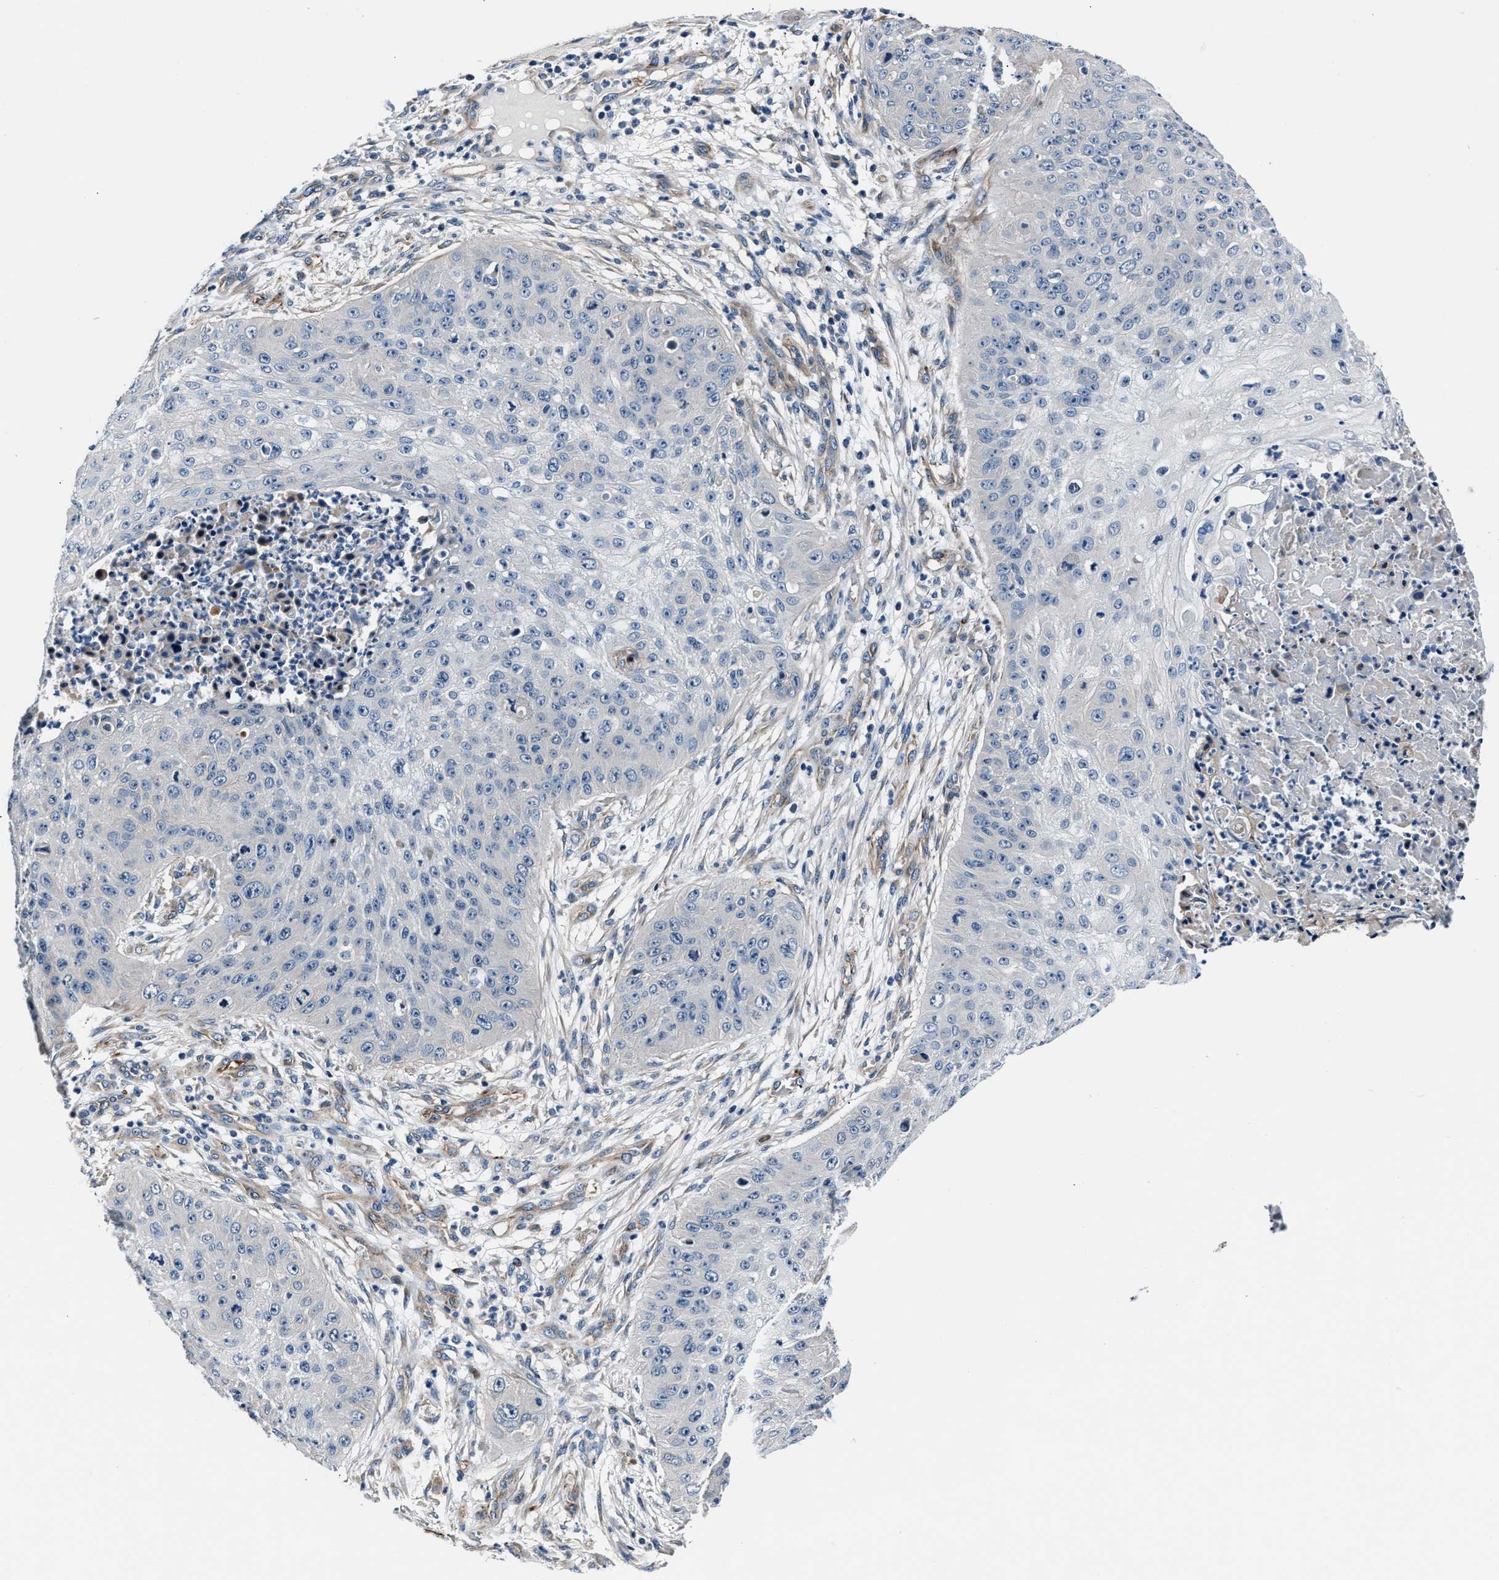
{"staining": {"intensity": "negative", "quantity": "none", "location": "none"}, "tissue": "skin cancer", "cell_type": "Tumor cells", "image_type": "cancer", "snomed": [{"axis": "morphology", "description": "Squamous cell carcinoma, NOS"}, {"axis": "topography", "description": "Skin"}], "caption": "DAB (3,3'-diaminobenzidine) immunohistochemical staining of human squamous cell carcinoma (skin) reveals no significant staining in tumor cells.", "gene": "MPDZ", "patient": {"sex": "female", "age": 80}}